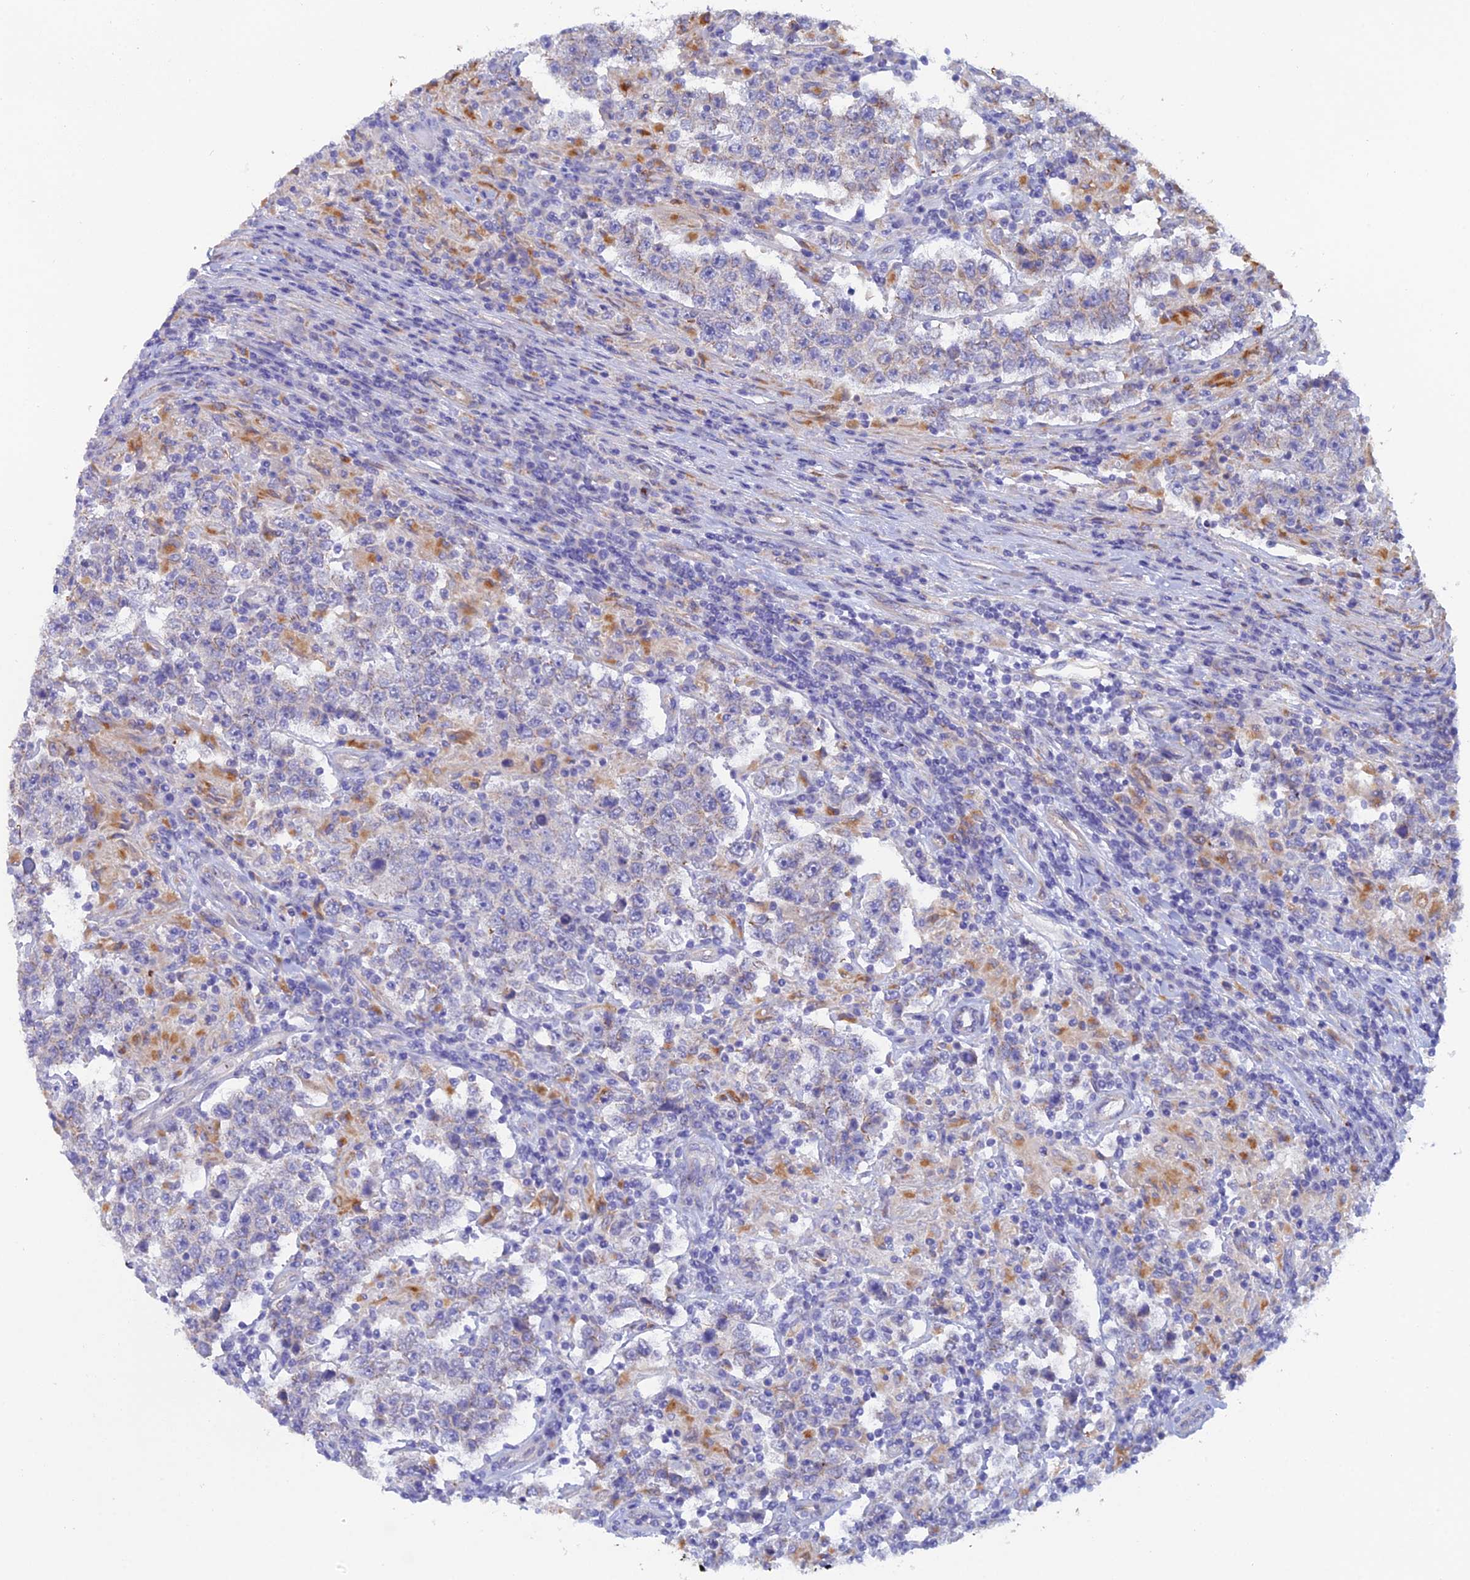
{"staining": {"intensity": "negative", "quantity": "none", "location": "none"}, "tissue": "testis cancer", "cell_type": "Tumor cells", "image_type": "cancer", "snomed": [{"axis": "morphology", "description": "Normal tissue, NOS"}, {"axis": "morphology", "description": "Urothelial carcinoma, High grade"}, {"axis": "morphology", "description": "Seminoma, NOS"}, {"axis": "morphology", "description": "Carcinoma, Embryonal, NOS"}, {"axis": "topography", "description": "Urinary bladder"}, {"axis": "topography", "description": "Testis"}], "caption": "This is a image of IHC staining of testis cancer (seminoma), which shows no expression in tumor cells.", "gene": "FZR1", "patient": {"sex": "male", "age": 41}}